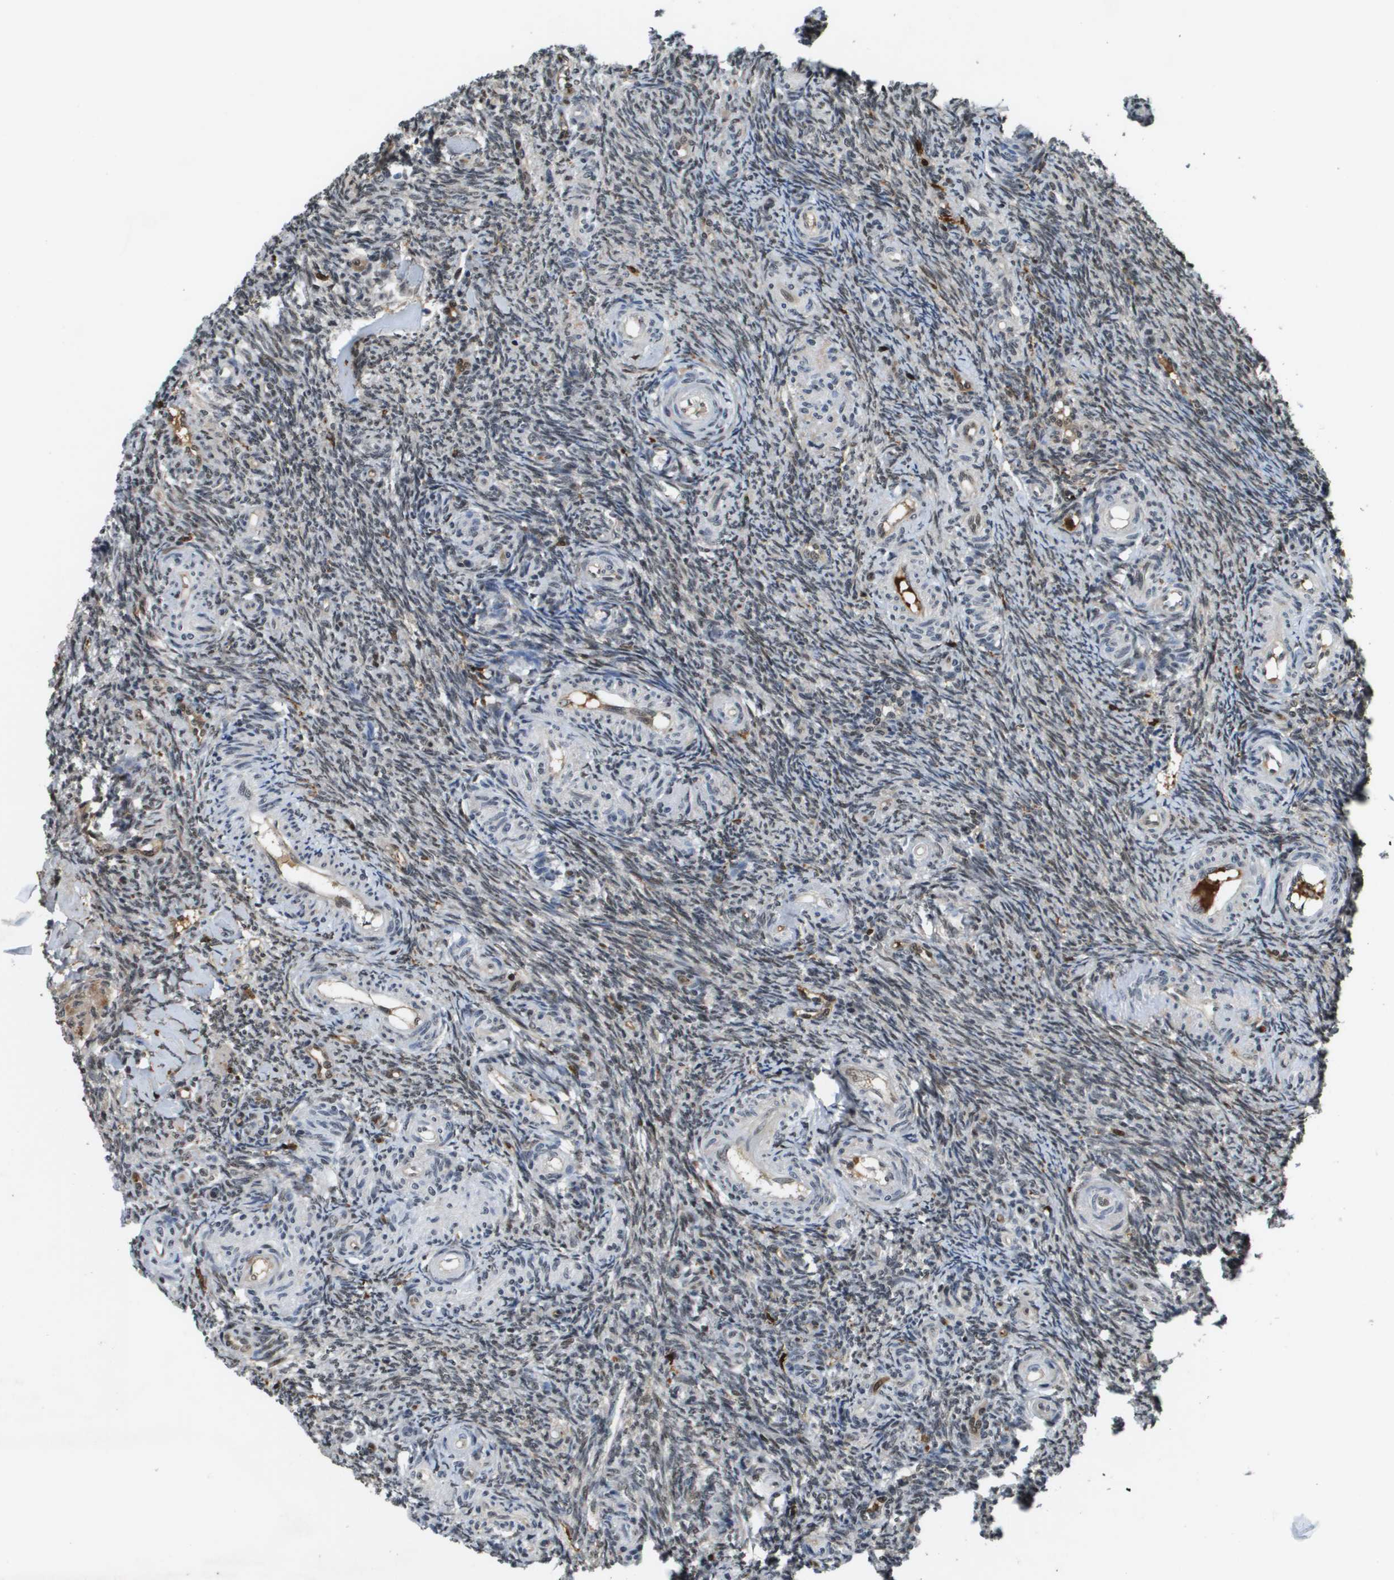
{"staining": {"intensity": "strong", "quantity": ">75%", "location": "nuclear"}, "tissue": "ovary", "cell_type": "Follicle cells", "image_type": "normal", "snomed": [{"axis": "morphology", "description": "Normal tissue, NOS"}, {"axis": "topography", "description": "Ovary"}], "caption": "The micrograph shows a brown stain indicating the presence of a protein in the nuclear of follicle cells in ovary.", "gene": "EP400", "patient": {"sex": "female", "age": 41}}